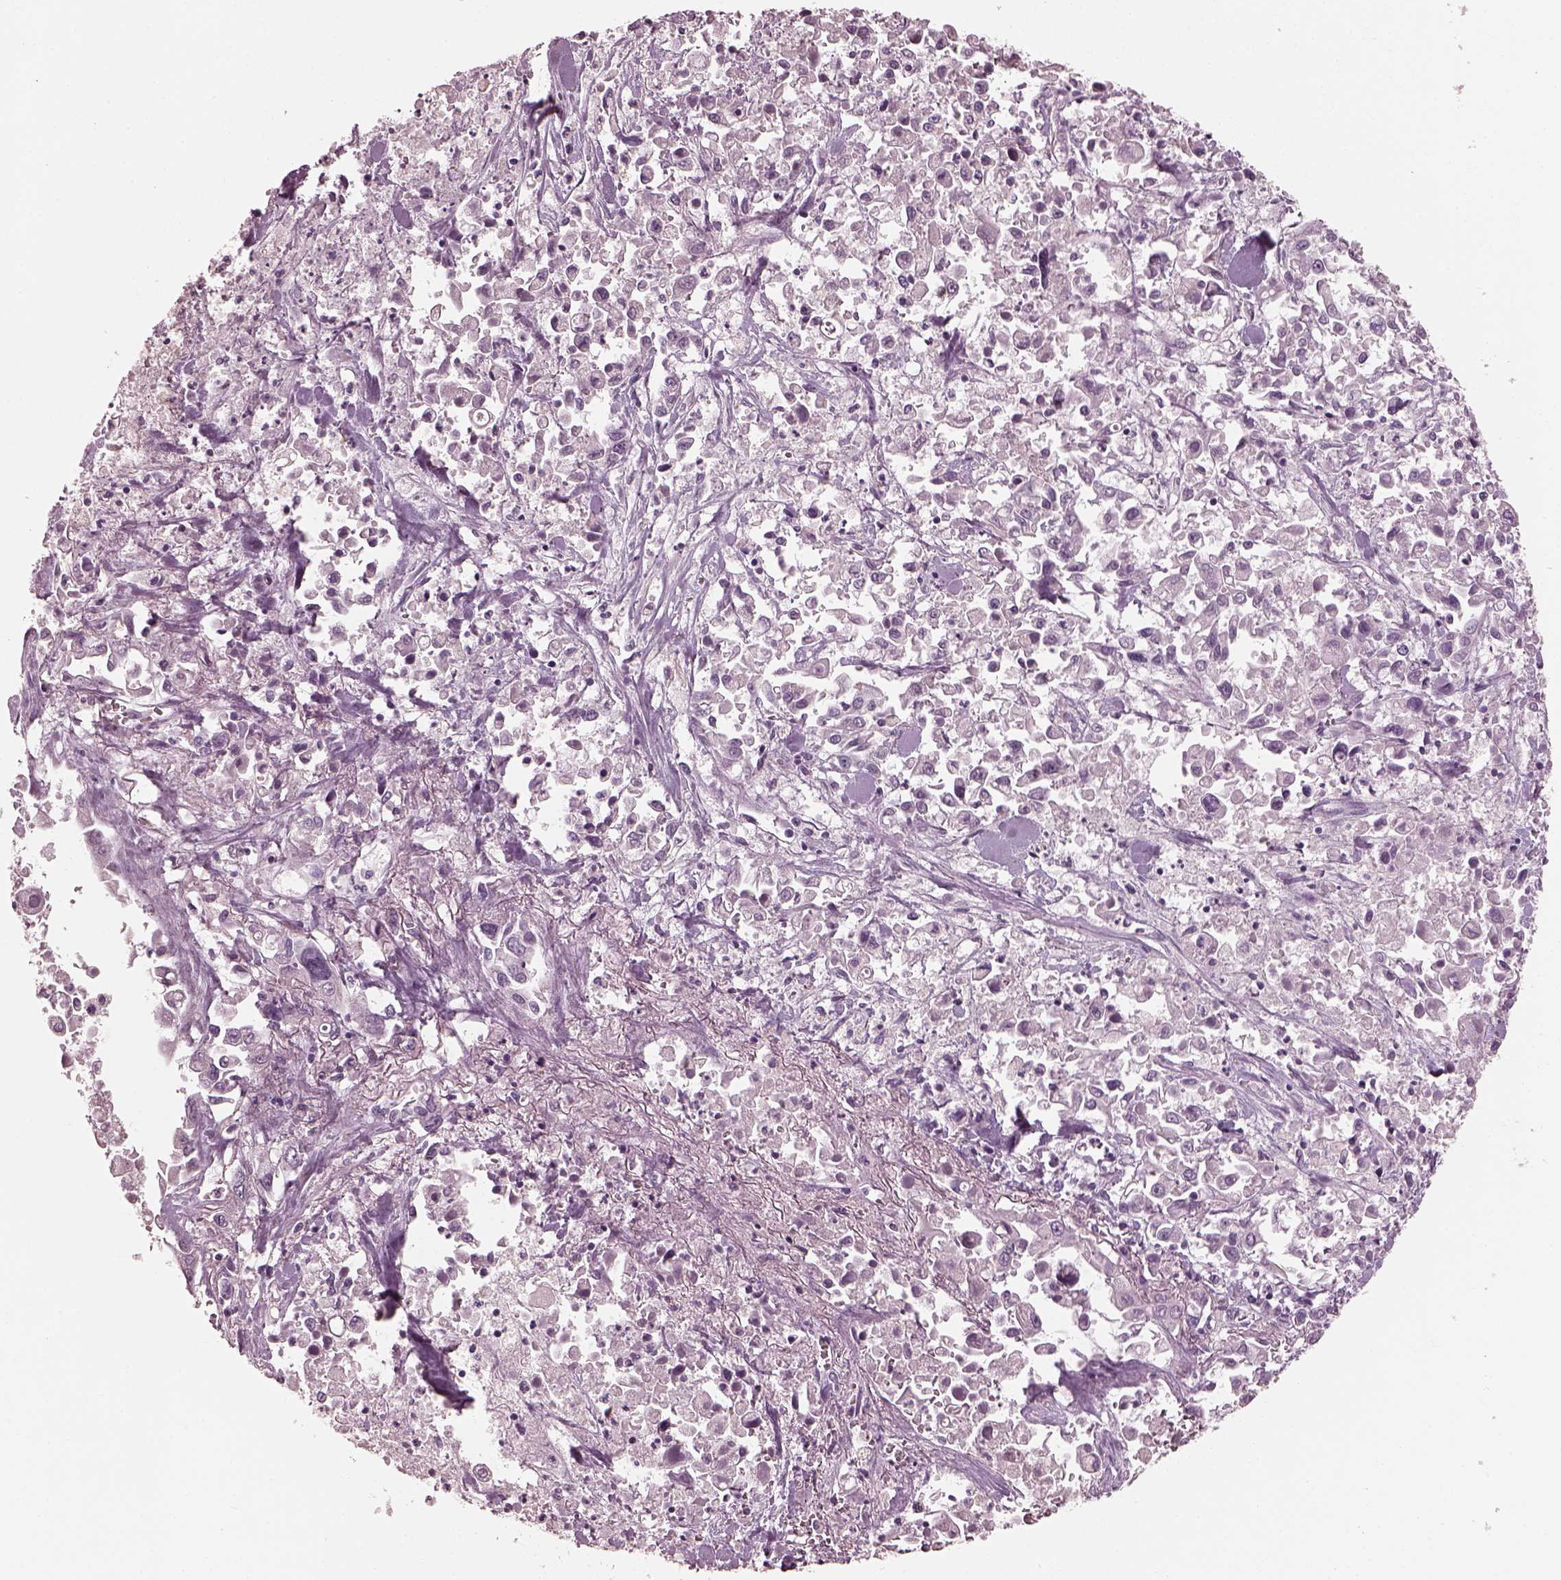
{"staining": {"intensity": "negative", "quantity": "none", "location": "none"}, "tissue": "pancreatic cancer", "cell_type": "Tumor cells", "image_type": "cancer", "snomed": [{"axis": "morphology", "description": "Adenocarcinoma, NOS"}, {"axis": "topography", "description": "Pancreas"}], "caption": "Adenocarcinoma (pancreatic) was stained to show a protein in brown. There is no significant staining in tumor cells.", "gene": "OPTC", "patient": {"sex": "female", "age": 83}}